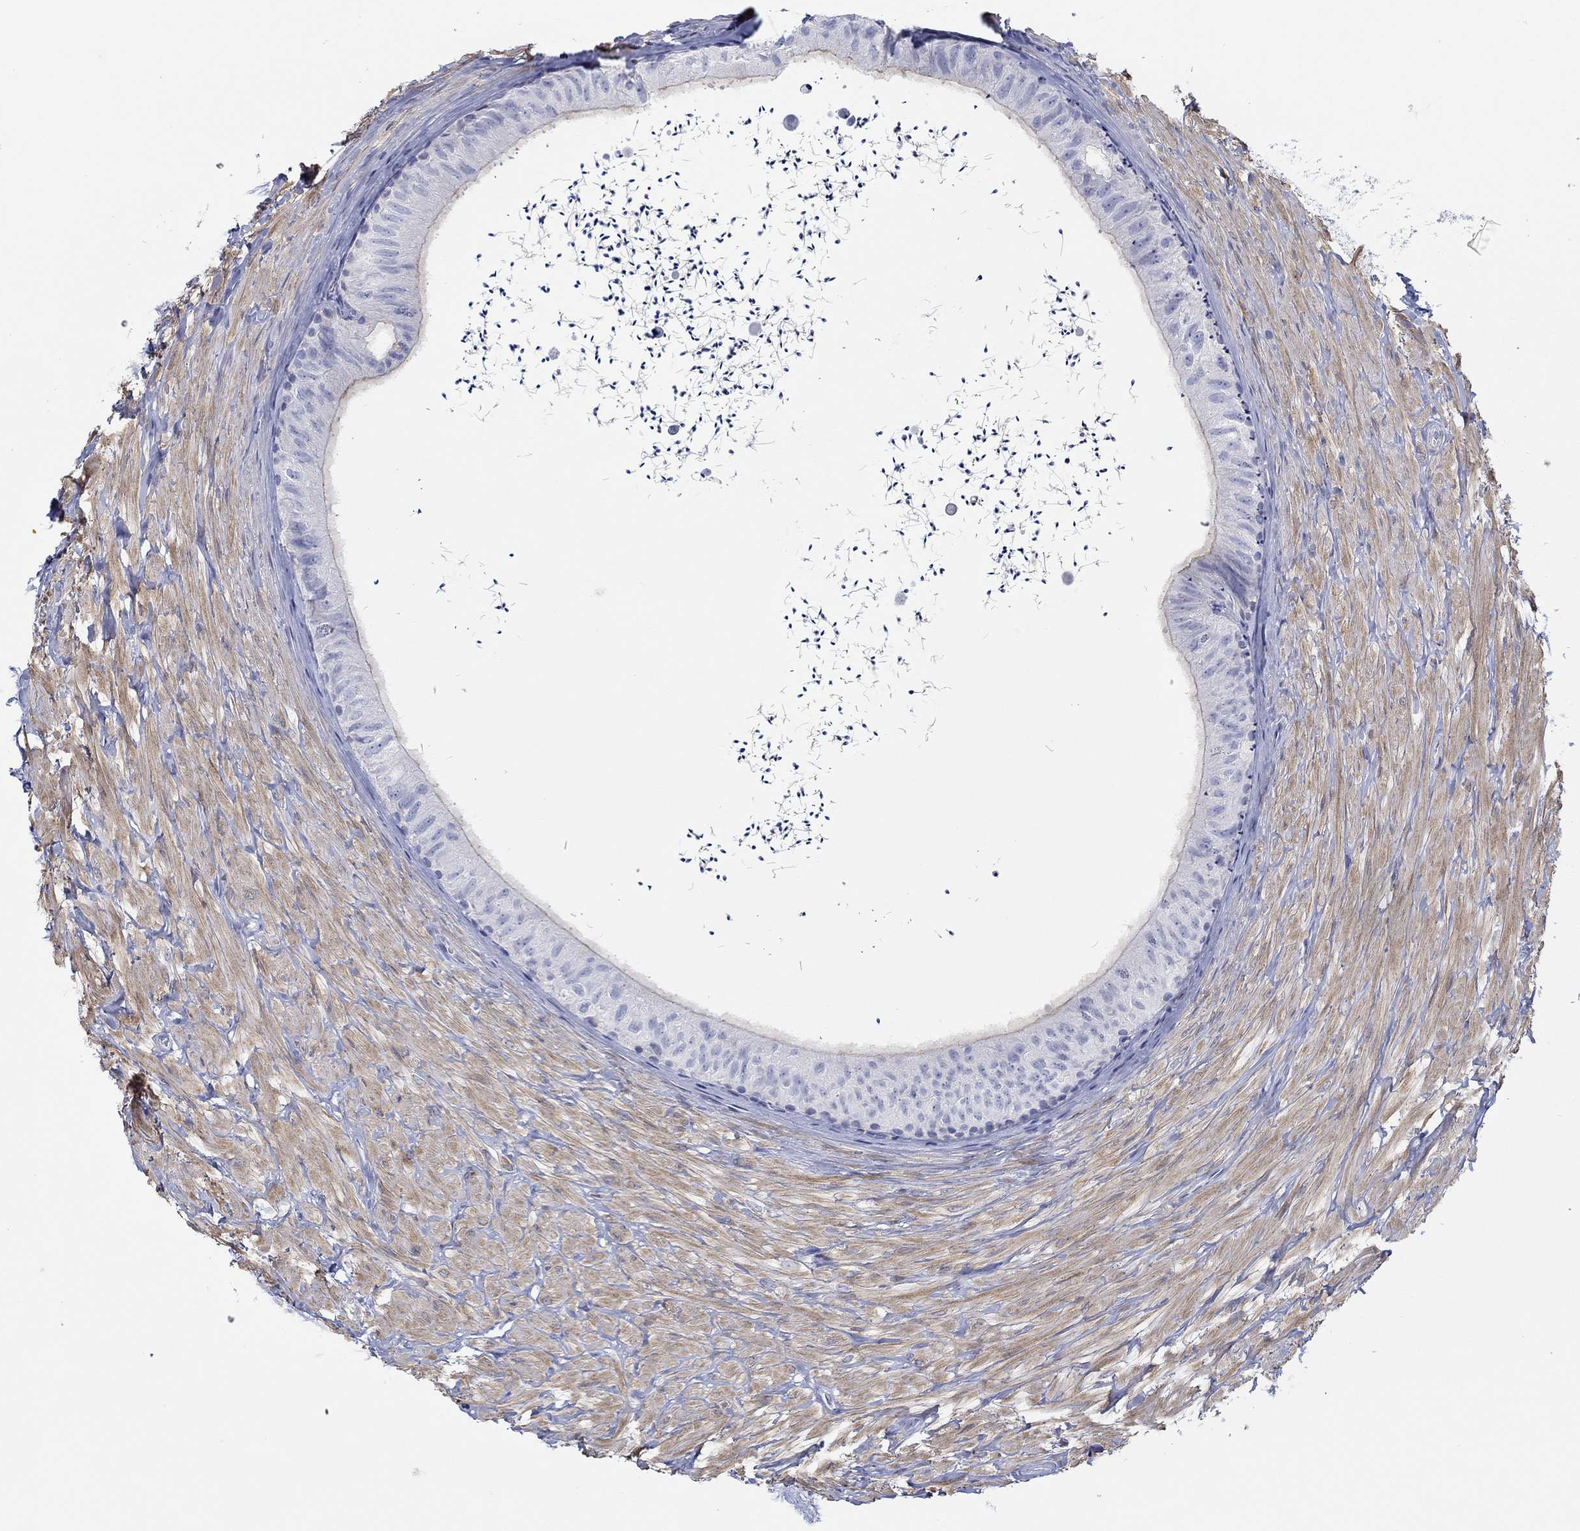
{"staining": {"intensity": "moderate", "quantity": "<25%", "location": "cytoplasmic/membranous"}, "tissue": "epididymis", "cell_type": "Glandular cells", "image_type": "normal", "snomed": [{"axis": "morphology", "description": "Normal tissue, NOS"}, {"axis": "topography", "description": "Epididymis"}], "caption": "Protein staining reveals moderate cytoplasmic/membranous staining in about <25% of glandular cells in normal epididymis.", "gene": "PPIL6", "patient": {"sex": "male", "age": 32}}